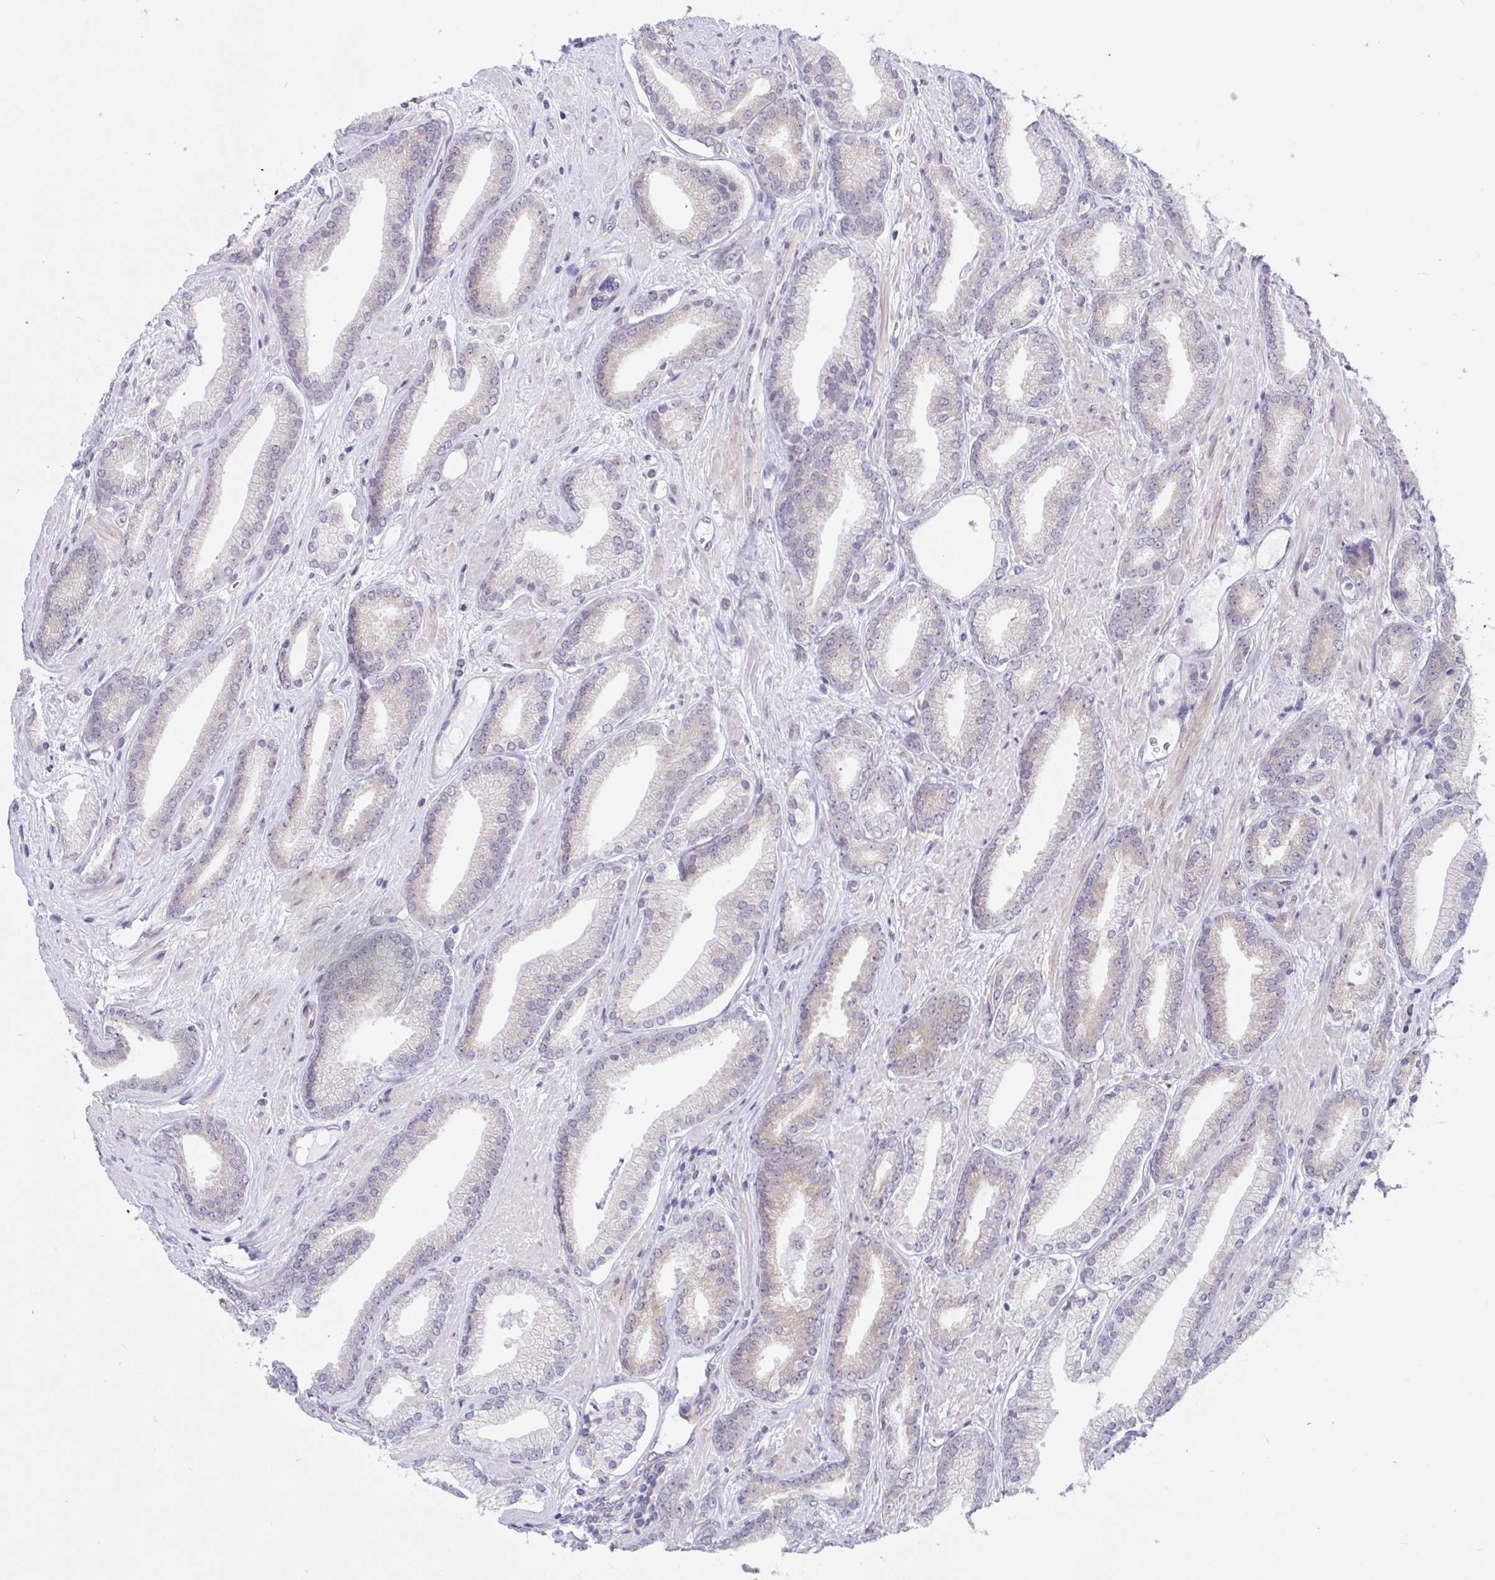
{"staining": {"intensity": "weak", "quantity": "<25%", "location": "cytoplasmic/membranous"}, "tissue": "prostate cancer", "cell_type": "Tumor cells", "image_type": "cancer", "snomed": [{"axis": "morphology", "description": "Adenocarcinoma, High grade"}, {"axis": "topography", "description": "Prostate"}], "caption": "Immunohistochemical staining of prostate cancer displays no significant positivity in tumor cells.", "gene": "CAMLG", "patient": {"sex": "male", "age": 56}}